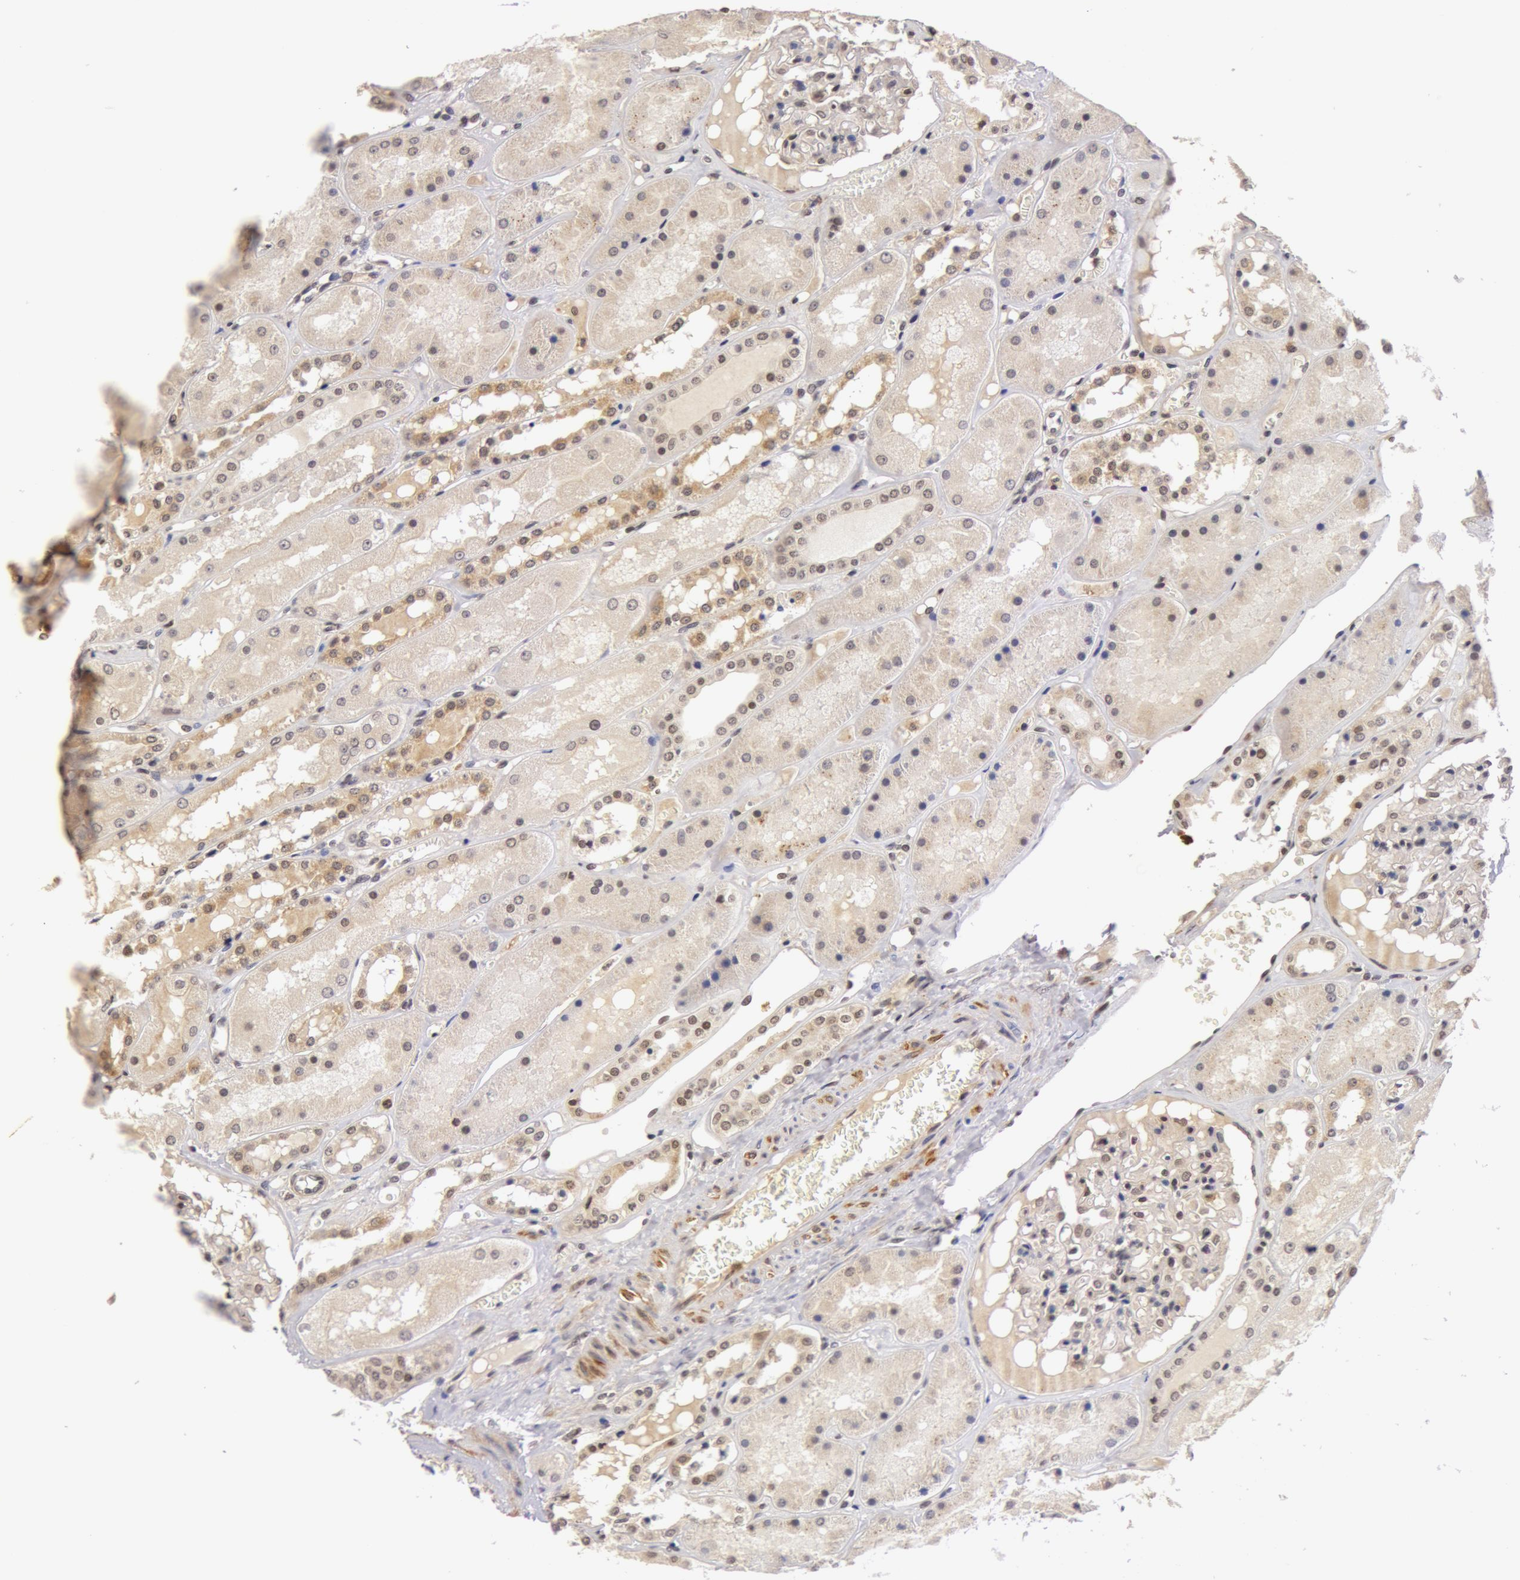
{"staining": {"intensity": "weak", "quantity": "<25%", "location": "nuclear"}, "tissue": "kidney", "cell_type": "Cells in glomeruli", "image_type": "normal", "snomed": [{"axis": "morphology", "description": "Normal tissue, NOS"}, {"axis": "topography", "description": "Kidney"}], "caption": "This is a histopathology image of immunohistochemistry (IHC) staining of unremarkable kidney, which shows no expression in cells in glomeruli.", "gene": "ZNF350", "patient": {"sex": "male", "age": 36}}